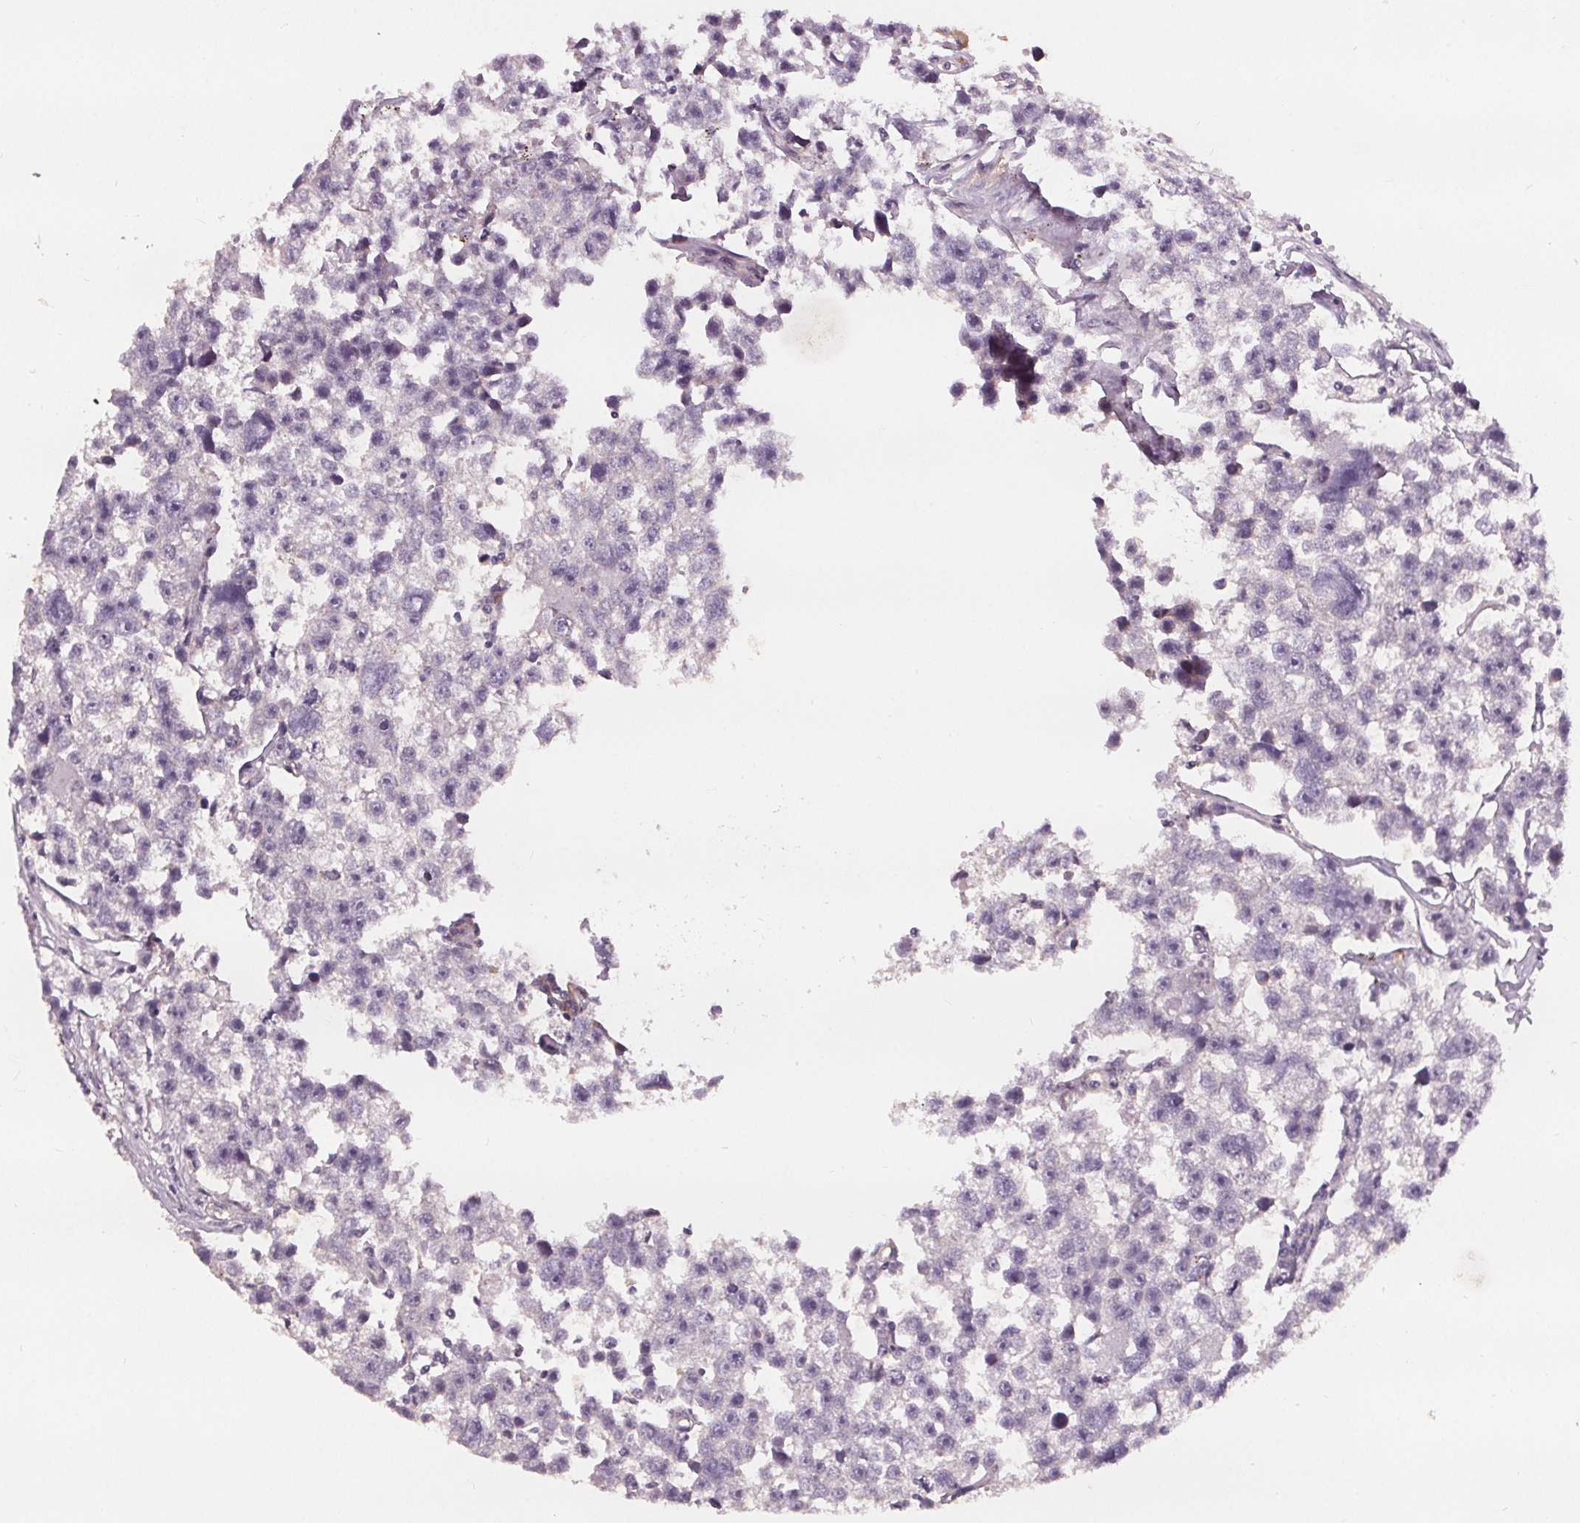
{"staining": {"intensity": "negative", "quantity": "none", "location": "none"}, "tissue": "testis cancer", "cell_type": "Tumor cells", "image_type": "cancer", "snomed": [{"axis": "morphology", "description": "Seminoma, NOS"}, {"axis": "topography", "description": "Testis"}], "caption": "Tumor cells are negative for brown protein staining in testis cancer.", "gene": "ATP1A1", "patient": {"sex": "male", "age": 26}}